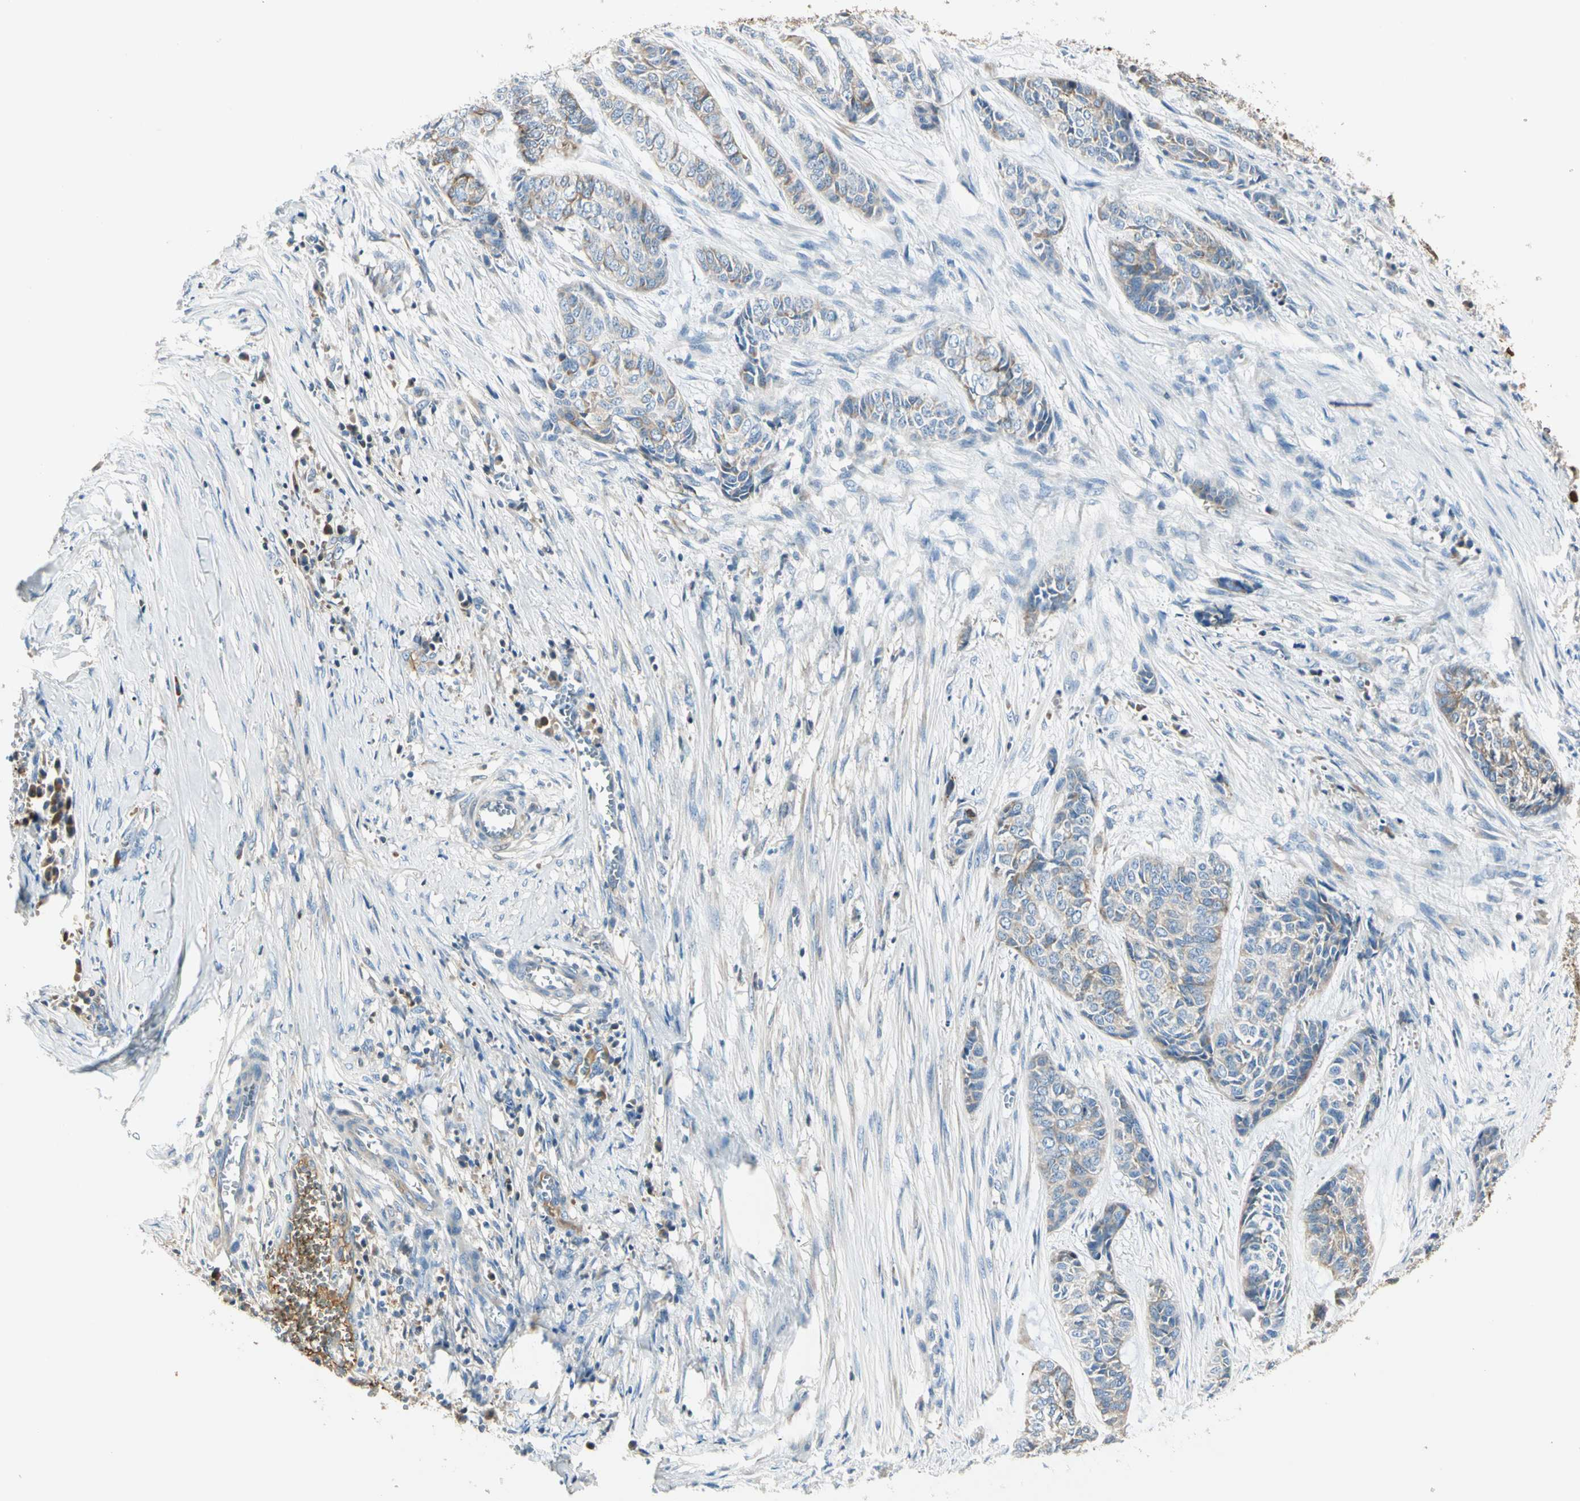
{"staining": {"intensity": "weak", "quantity": ">75%", "location": "cytoplasmic/membranous"}, "tissue": "skin cancer", "cell_type": "Tumor cells", "image_type": "cancer", "snomed": [{"axis": "morphology", "description": "Basal cell carcinoma"}, {"axis": "topography", "description": "Skin"}], "caption": "Immunohistochemistry (IHC) of skin cancer exhibits low levels of weak cytoplasmic/membranous staining in about >75% of tumor cells. The staining was performed using DAB (3,3'-diaminobenzidine), with brown indicating positive protein expression. Nuclei are stained blue with hematoxylin.", "gene": "LAMB3", "patient": {"sex": "female", "age": 64}}